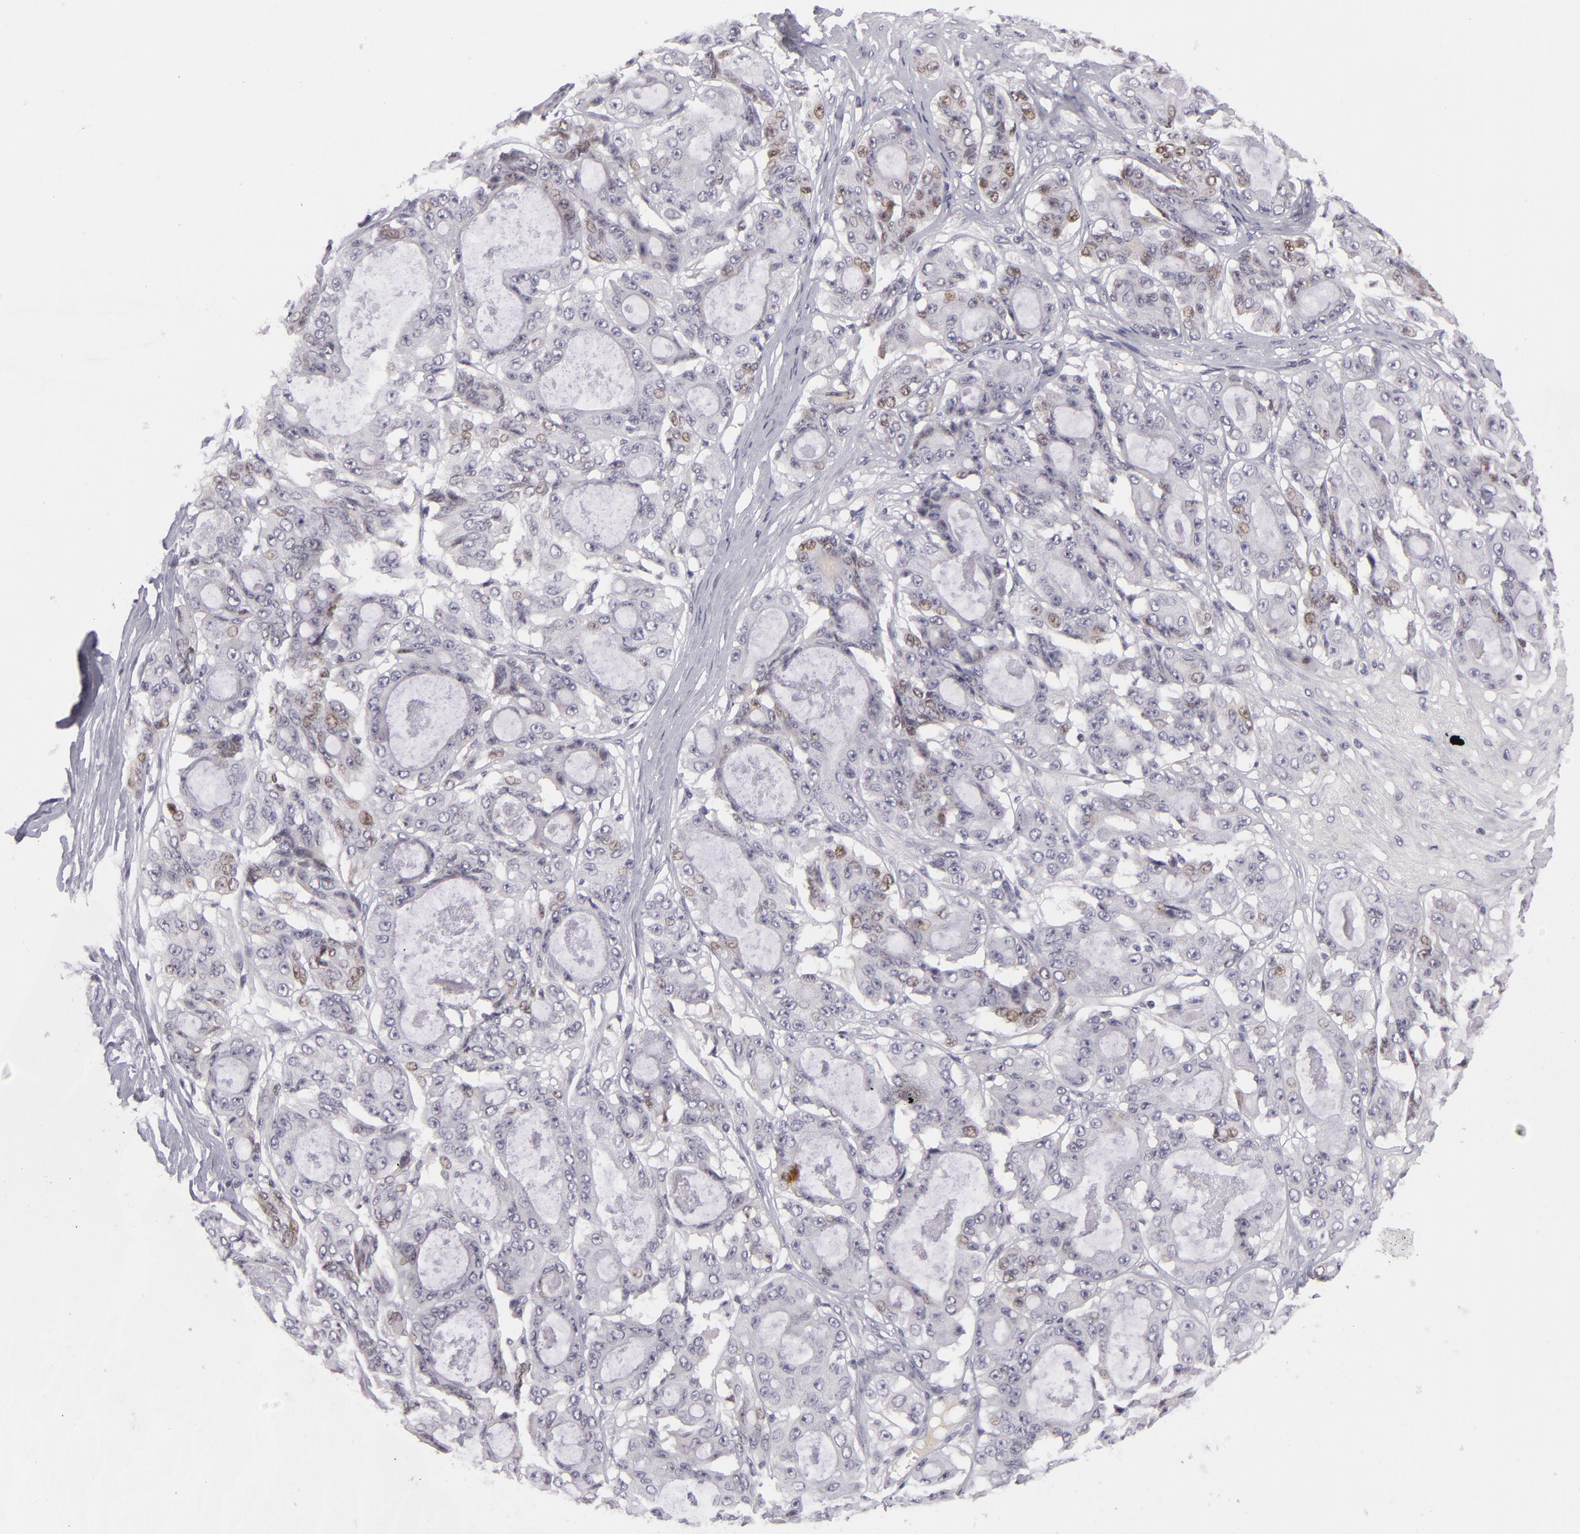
{"staining": {"intensity": "negative", "quantity": "none", "location": "none"}, "tissue": "ovarian cancer", "cell_type": "Tumor cells", "image_type": "cancer", "snomed": [{"axis": "morphology", "description": "Carcinoma, endometroid"}, {"axis": "topography", "description": "Ovary"}], "caption": "Immunohistochemistry (IHC) of human ovarian cancer (endometroid carcinoma) demonstrates no positivity in tumor cells.", "gene": "CTNNB1", "patient": {"sex": "female", "age": 61}}